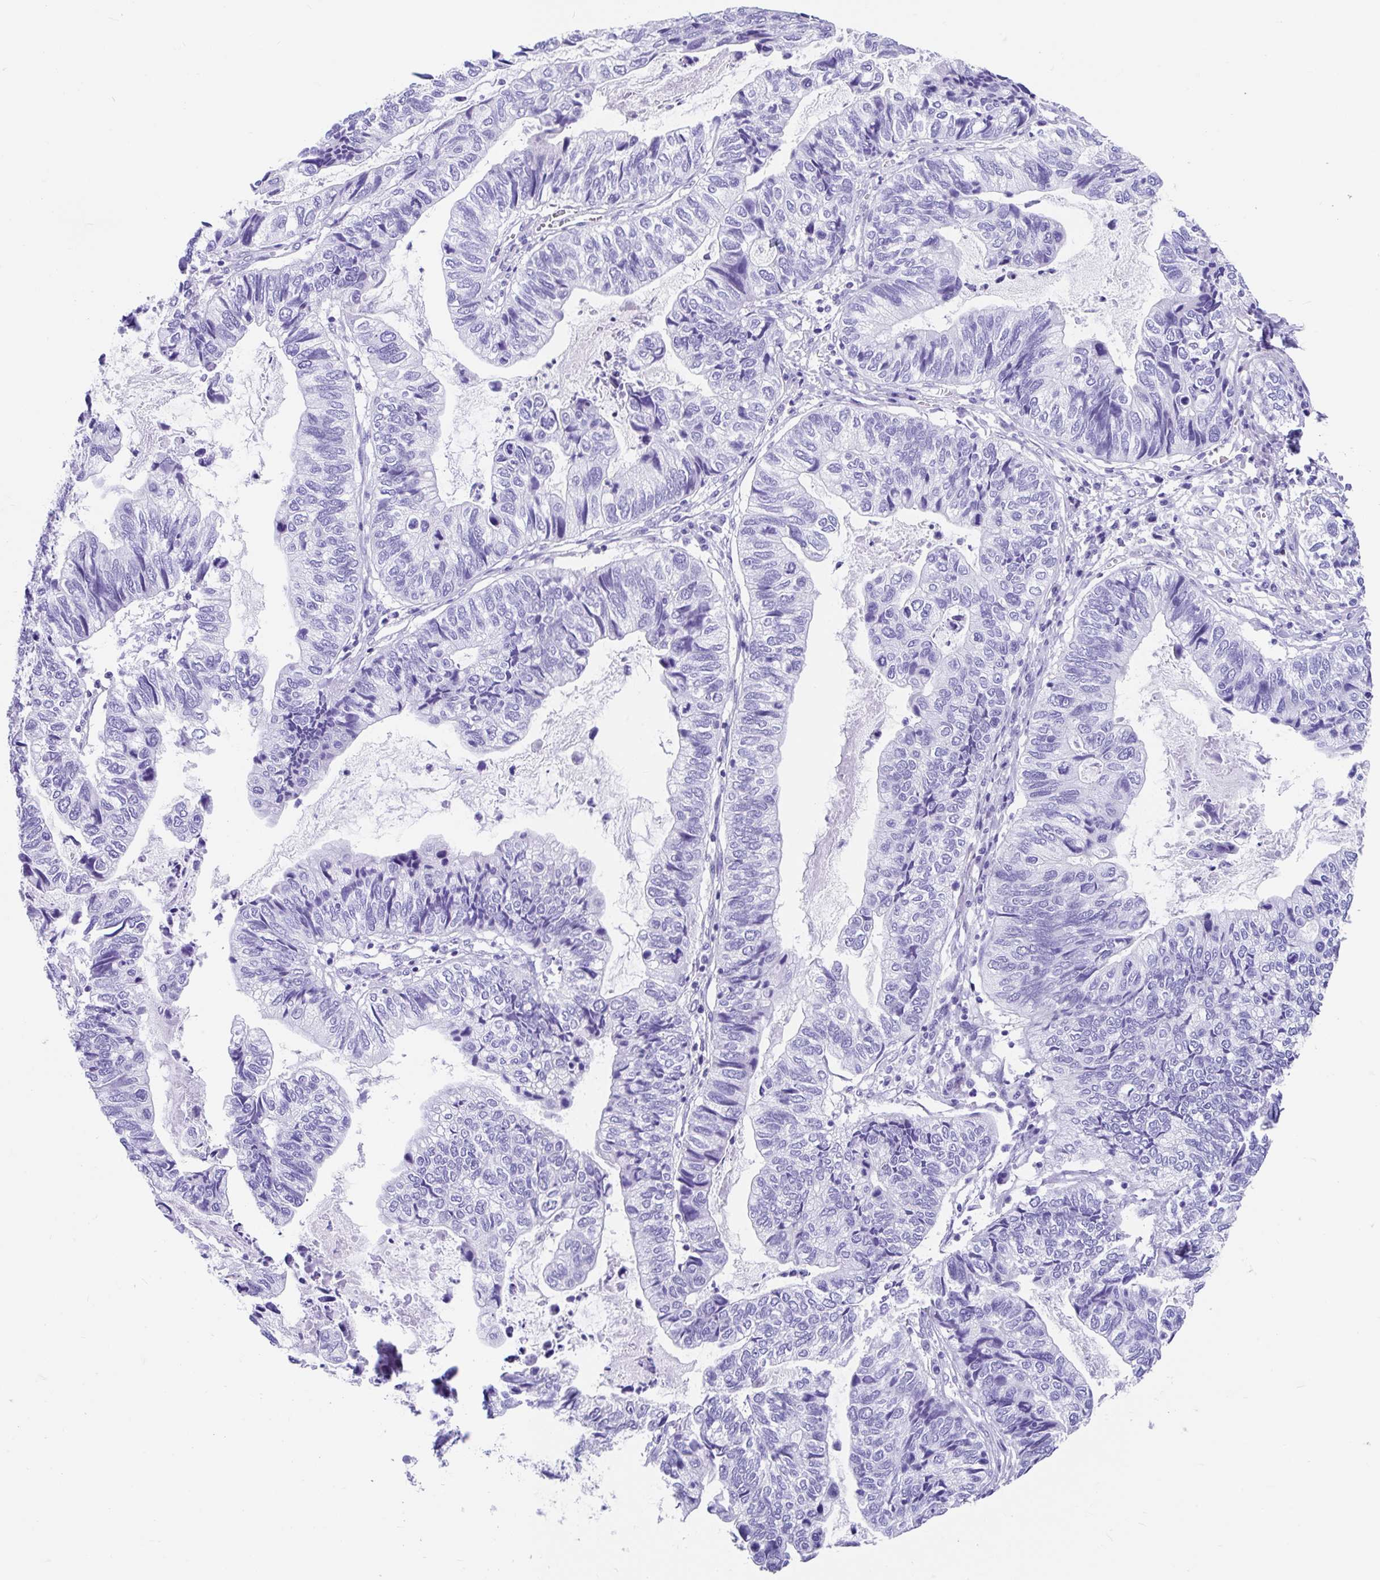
{"staining": {"intensity": "negative", "quantity": "none", "location": "none"}, "tissue": "stomach cancer", "cell_type": "Tumor cells", "image_type": "cancer", "snomed": [{"axis": "morphology", "description": "Adenocarcinoma, NOS"}, {"axis": "topography", "description": "Stomach, upper"}], "caption": "This photomicrograph is of stomach cancer (adenocarcinoma) stained with IHC to label a protein in brown with the nuclei are counter-stained blue. There is no staining in tumor cells.", "gene": "FAM107A", "patient": {"sex": "female", "age": 67}}